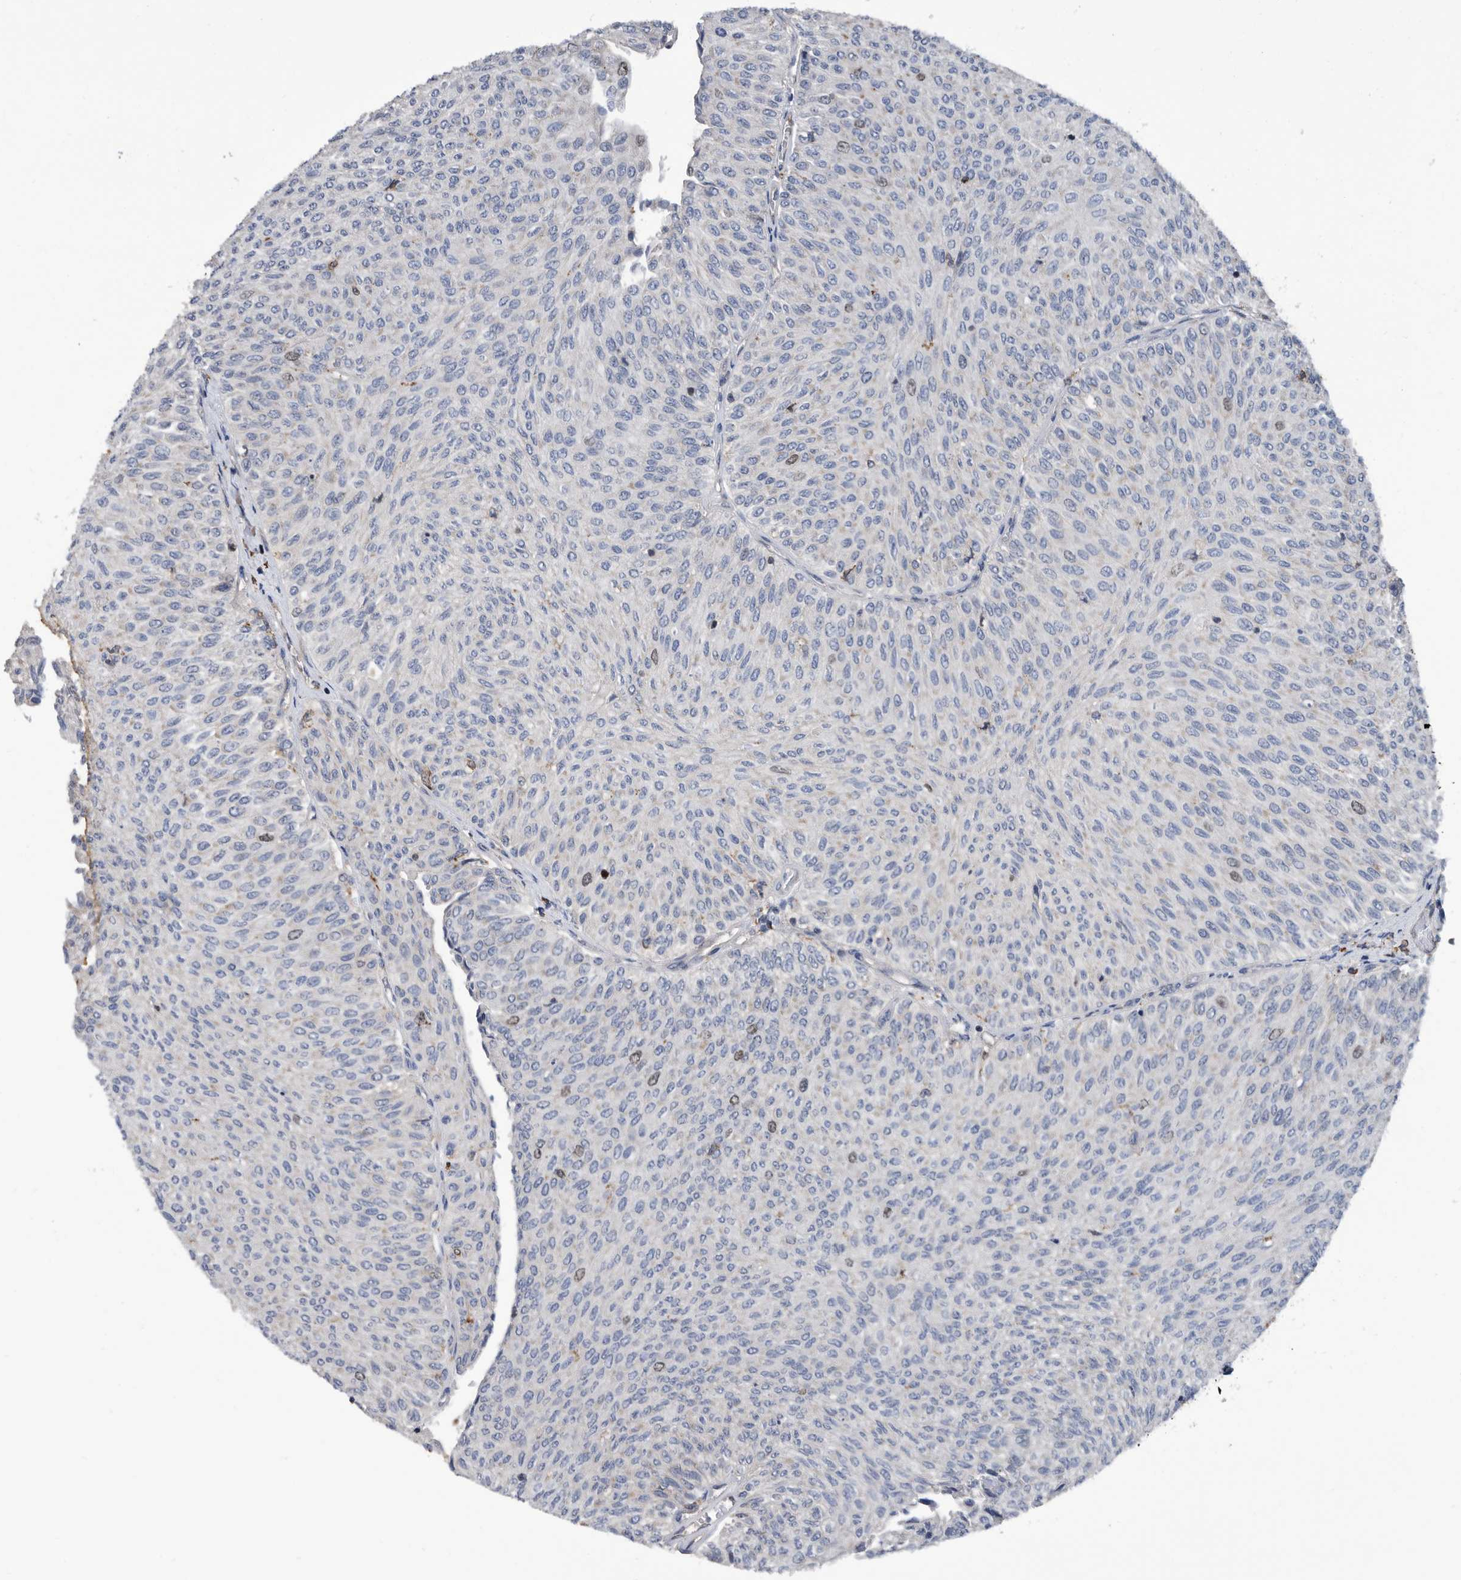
{"staining": {"intensity": "moderate", "quantity": "<25%", "location": "nuclear"}, "tissue": "urothelial cancer", "cell_type": "Tumor cells", "image_type": "cancer", "snomed": [{"axis": "morphology", "description": "Urothelial carcinoma, Low grade"}, {"axis": "topography", "description": "Urinary bladder"}], "caption": "This photomicrograph demonstrates immunohistochemistry staining of urothelial cancer, with low moderate nuclear positivity in about <25% of tumor cells.", "gene": "ATAD2", "patient": {"sex": "male", "age": 78}}